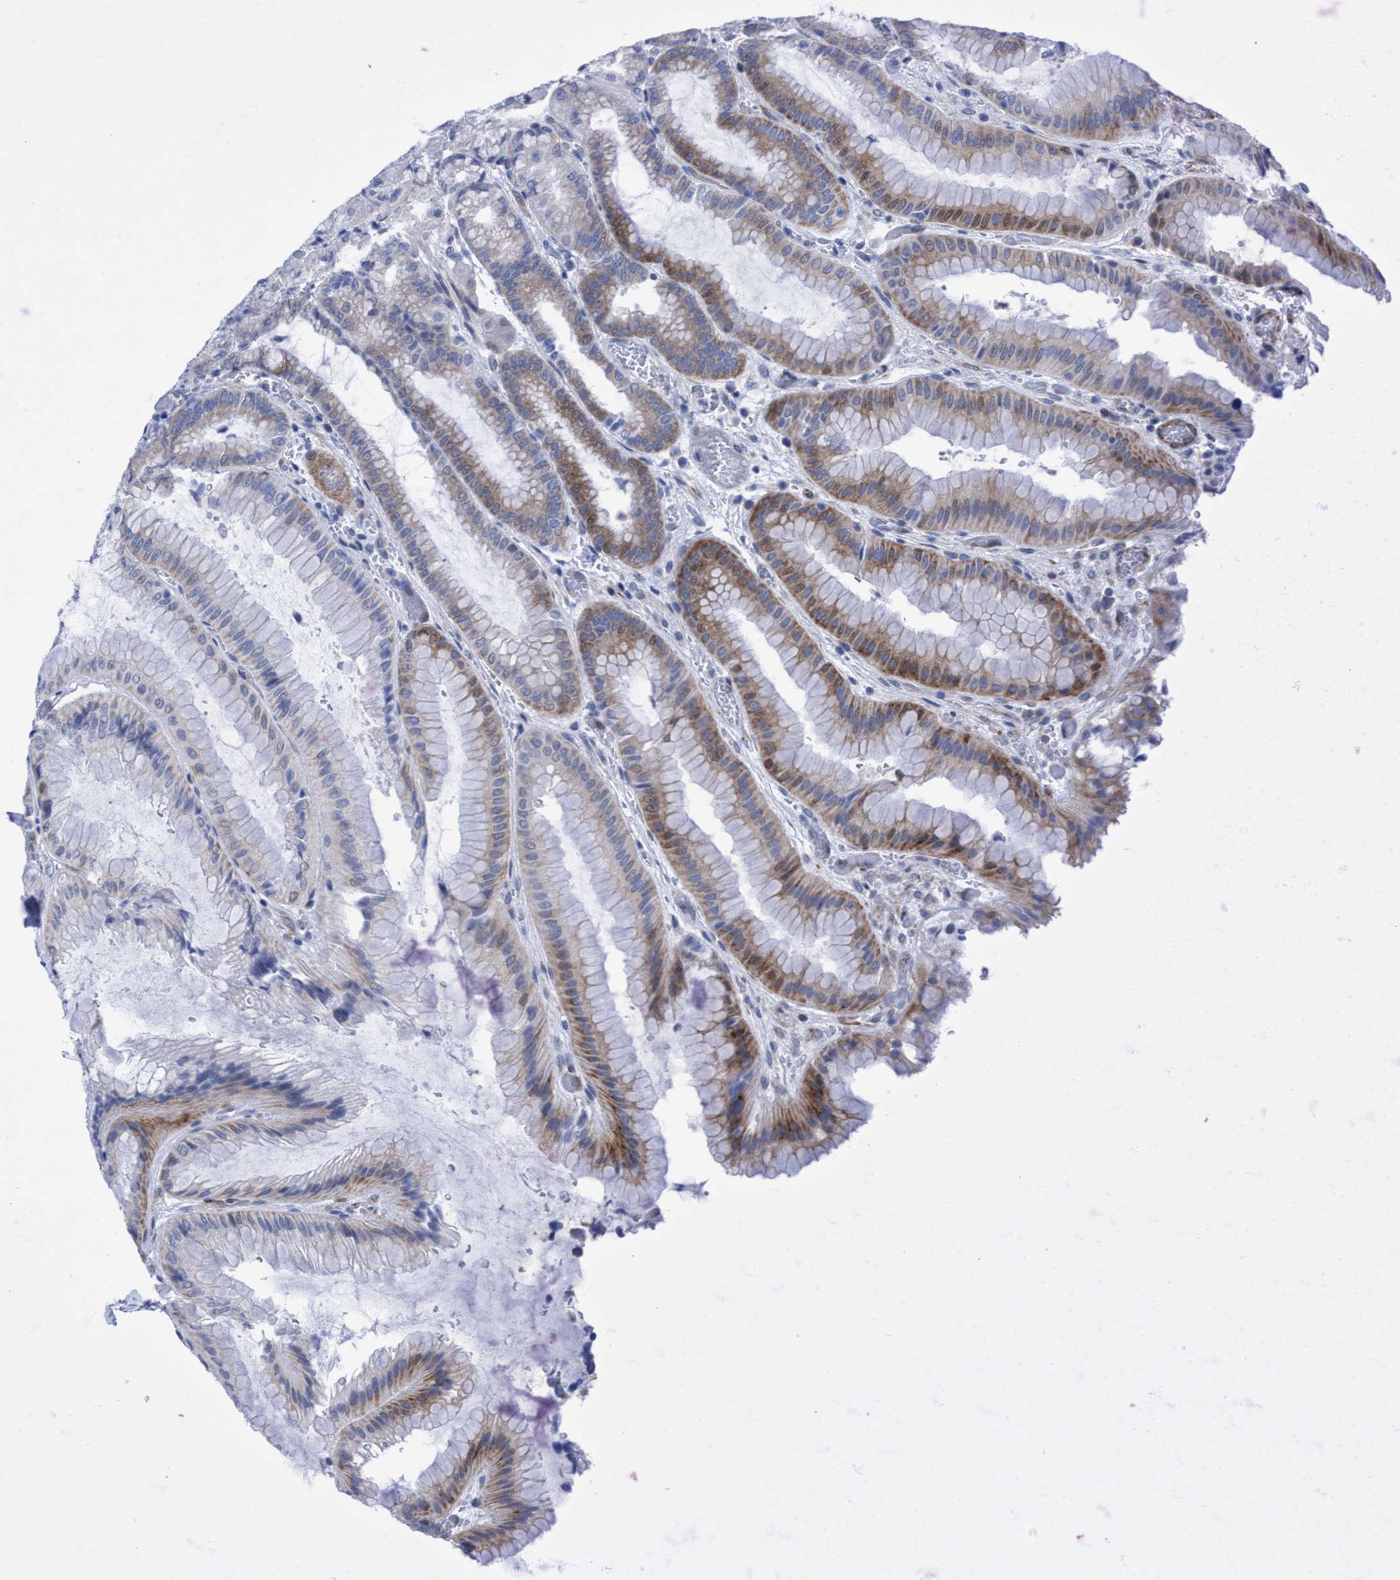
{"staining": {"intensity": "moderate", "quantity": "<25%", "location": "cytoplasmic/membranous"}, "tissue": "stomach", "cell_type": "Glandular cells", "image_type": "normal", "snomed": [{"axis": "morphology", "description": "Normal tissue, NOS"}, {"axis": "morphology", "description": "Carcinoid, malignant, NOS"}, {"axis": "topography", "description": "Stomach, upper"}], "caption": "Immunohistochemical staining of normal human stomach exhibits low levels of moderate cytoplasmic/membranous staining in approximately <25% of glandular cells. (Stains: DAB (3,3'-diaminobenzidine) in brown, nuclei in blue, Microscopy: brightfield microscopy at high magnification).", "gene": "R3HCC1", "patient": {"sex": "male", "age": 39}}